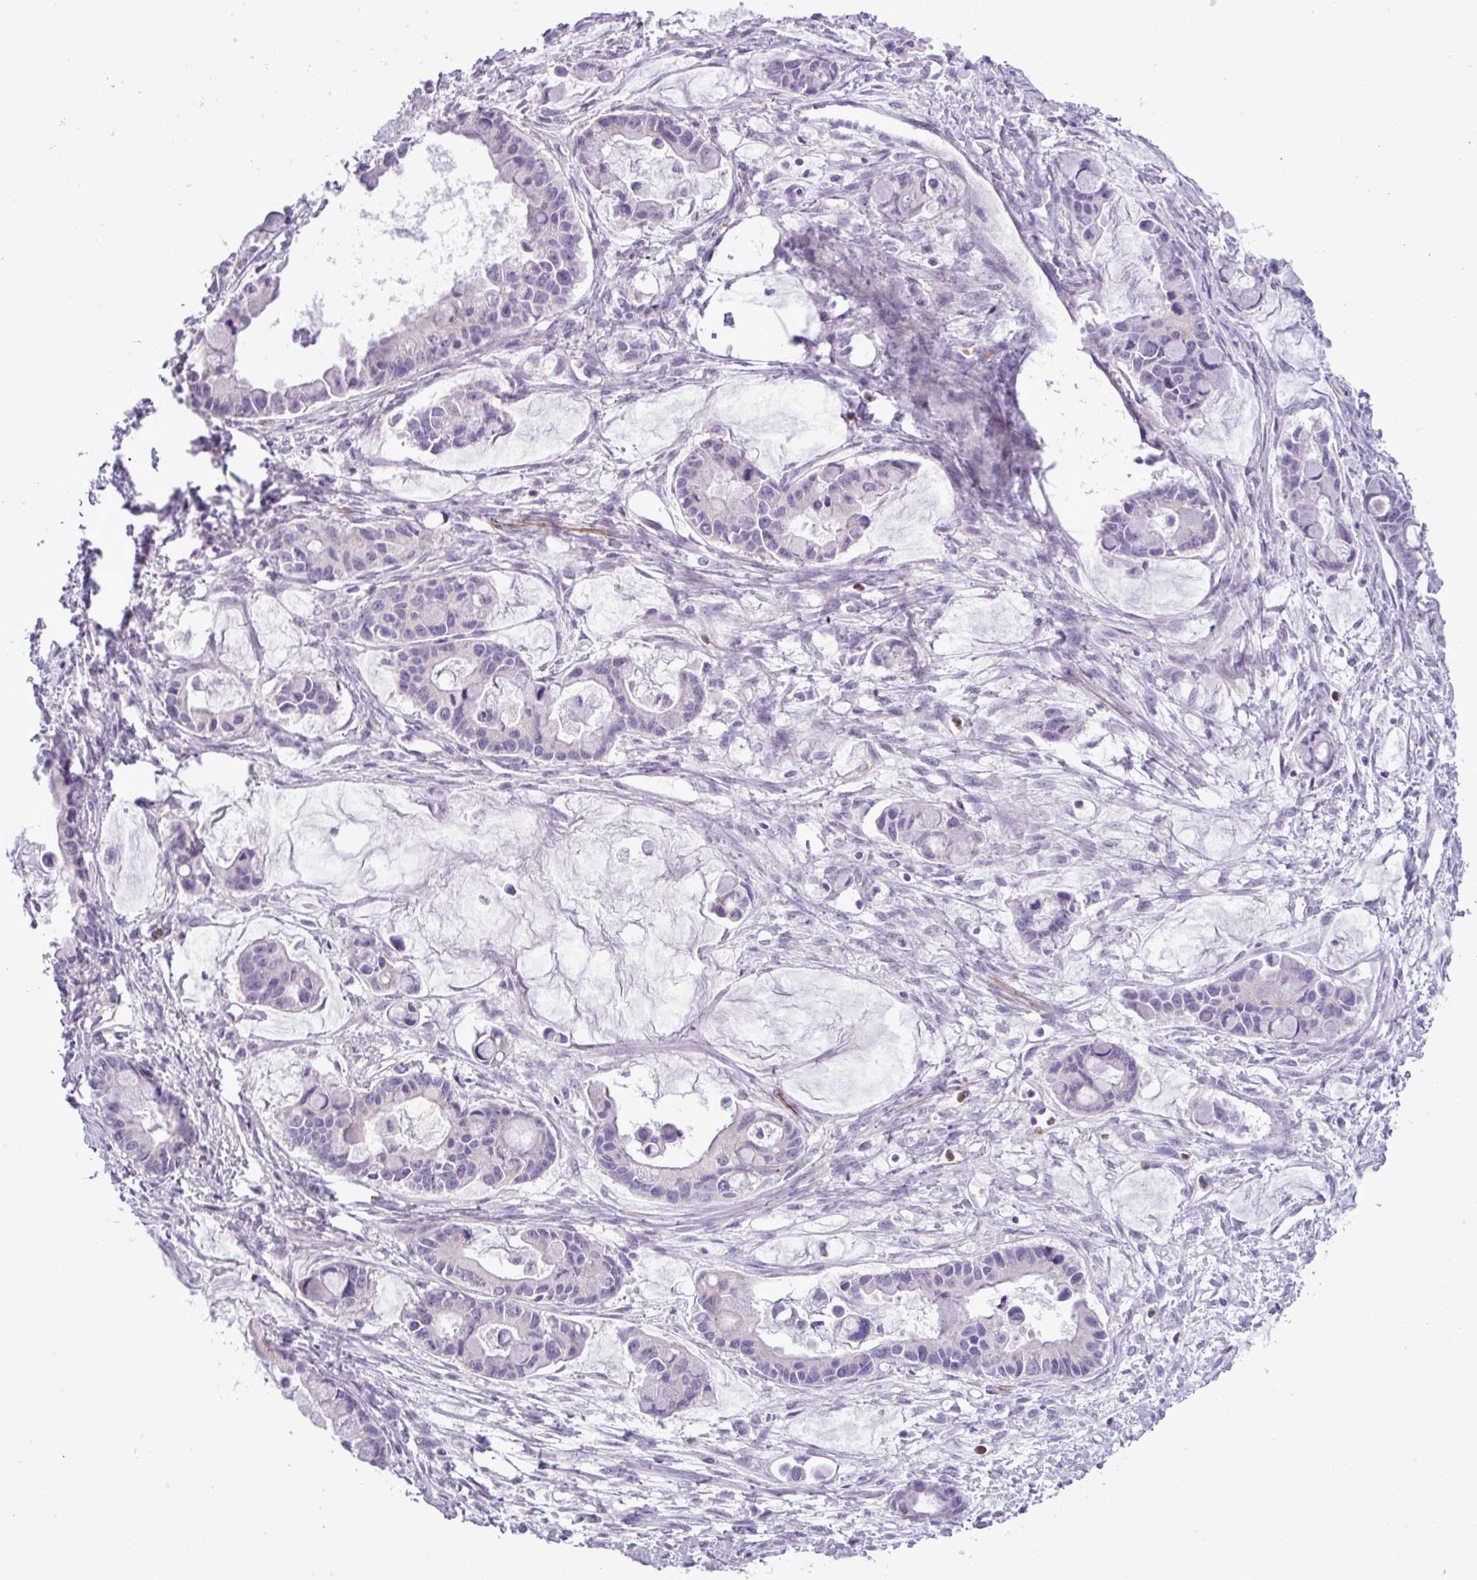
{"staining": {"intensity": "negative", "quantity": "none", "location": "none"}, "tissue": "ovarian cancer", "cell_type": "Tumor cells", "image_type": "cancer", "snomed": [{"axis": "morphology", "description": "Cystadenocarcinoma, mucinous, NOS"}, {"axis": "topography", "description": "Ovary"}], "caption": "An immunohistochemistry histopathology image of ovarian cancer (mucinous cystadenocarcinoma) is shown. There is no staining in tumor cells of ovarian cancer (mucinous cystadenocarcinoma).", "gene": "ZSCAN5A", "patient": {"sex": "female", "age": 63}}